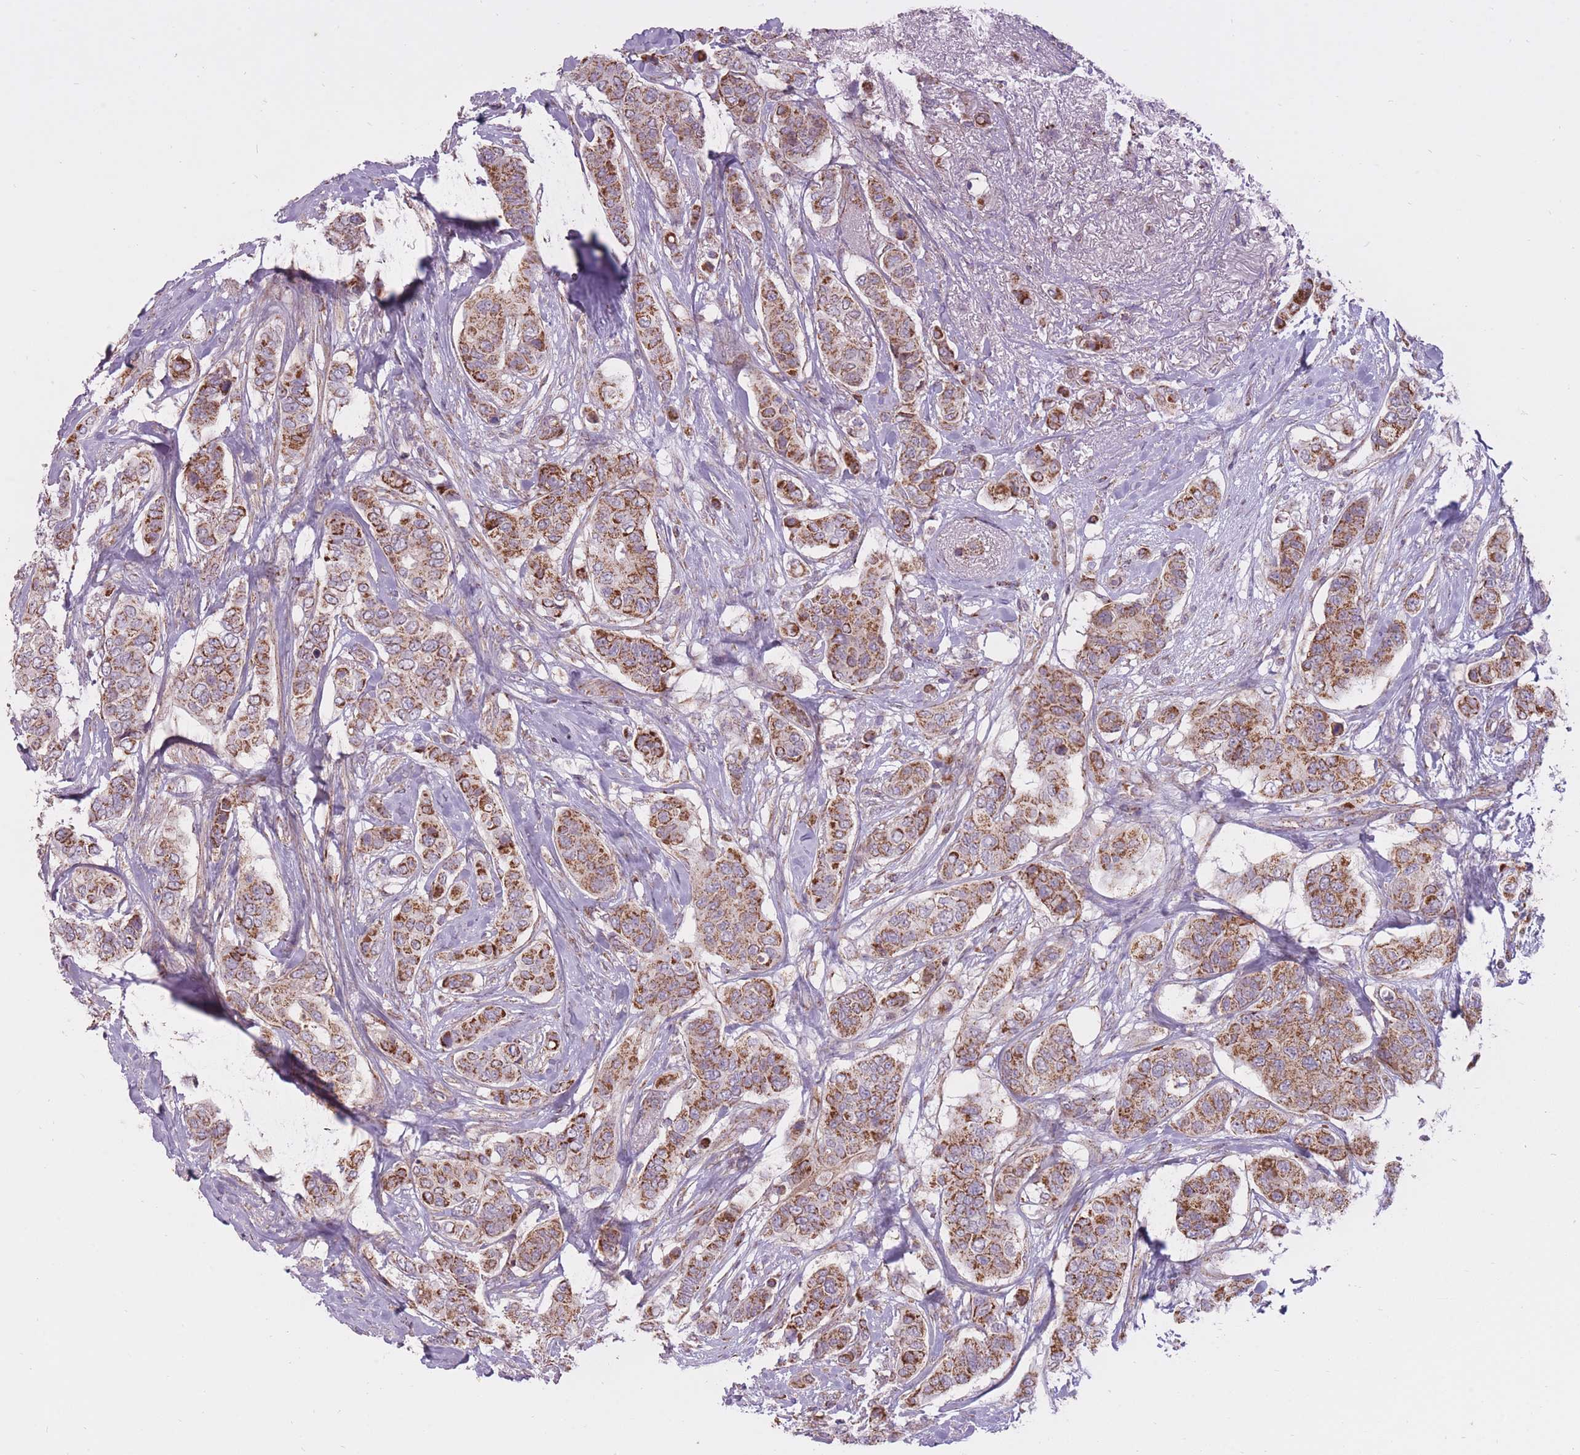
{"staining": {"intensity": "strong", "quantity": ">75%", "location": "cytoplasmic/membranous"}, "tissue": "breast cancer", "cell_type": "Tumor cells", "image_type": "cancer", "snomed": [{"axis": "morphology", "description": "Lobular carcinoma"}, {"axis": "topography", "description": "Breast"}], "caption": "The micrograph reveals staining of breast lobular carcinoma, revealing strong cytoplasmic/membranous protein positivity (brown color) within tumor cells. The staining is performed using DAB (3,3'-diaminobenzidine) brown chromogen to label protein expression. The nuclei are counter-stained blue using hematoxylin.", "gene": "LIN7C", "patient": {"sex": "female", "age": 51}}